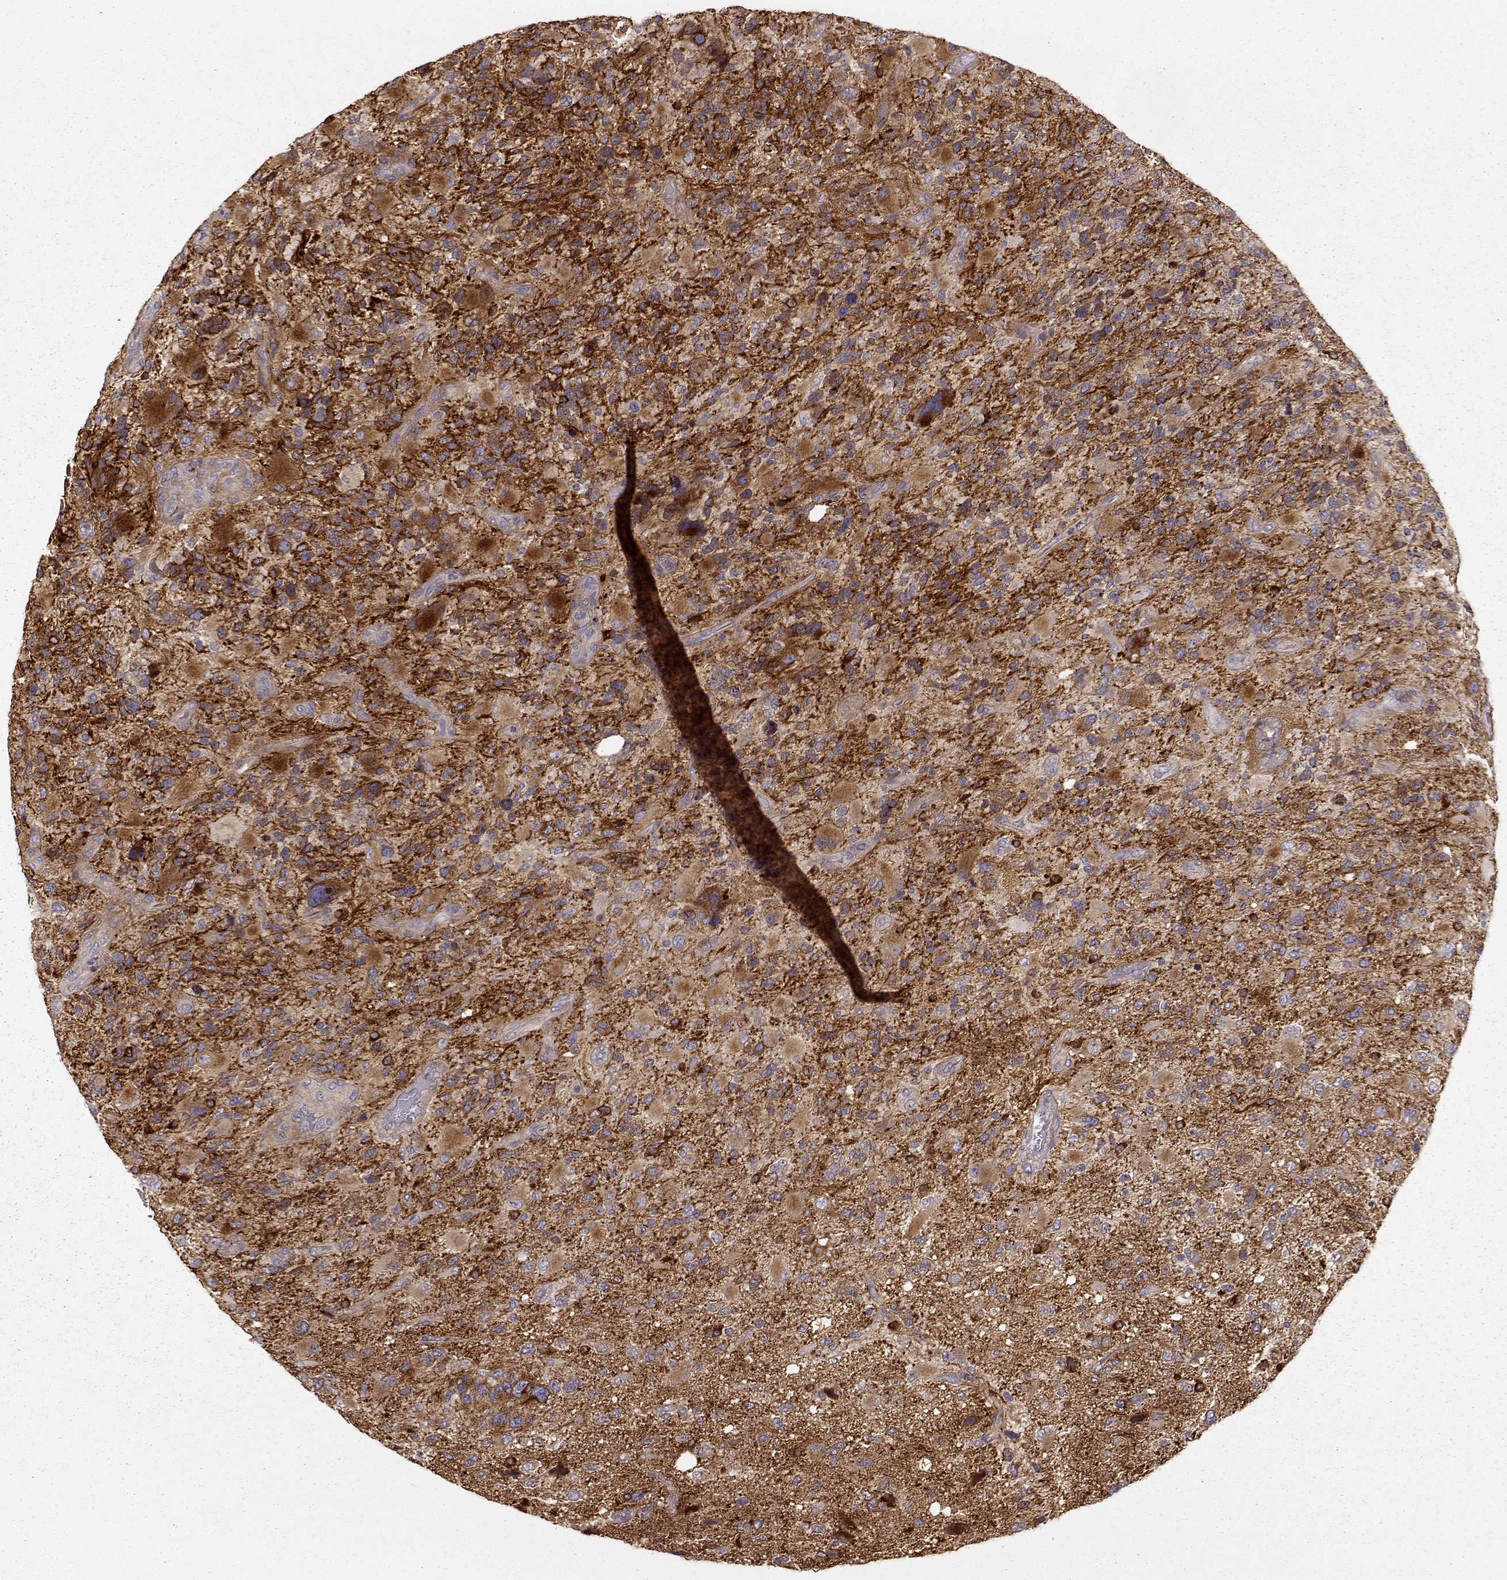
{"staining": {"intensity": "moderate", "quantity": ">75%", "location": "cytoplasmic/membranous"}, "tissue": "glioma", "cell_type": "Tumor cells", "image_type": "cancer", "snomed": [{"axis": "morphology", "description": "Glioma, malignant, High grade"}, {"axis": "topography", "description": "Brain"}], "caption": "High-power microscopy captured an immunohistochemistry micrograph of malignant glioma (high-grade), revealing moderate cytoplasmic/membranous positivity in about >75% of tumor cells.", "gene": "MTR", "patient": {"sex": "female", "age": 71}}